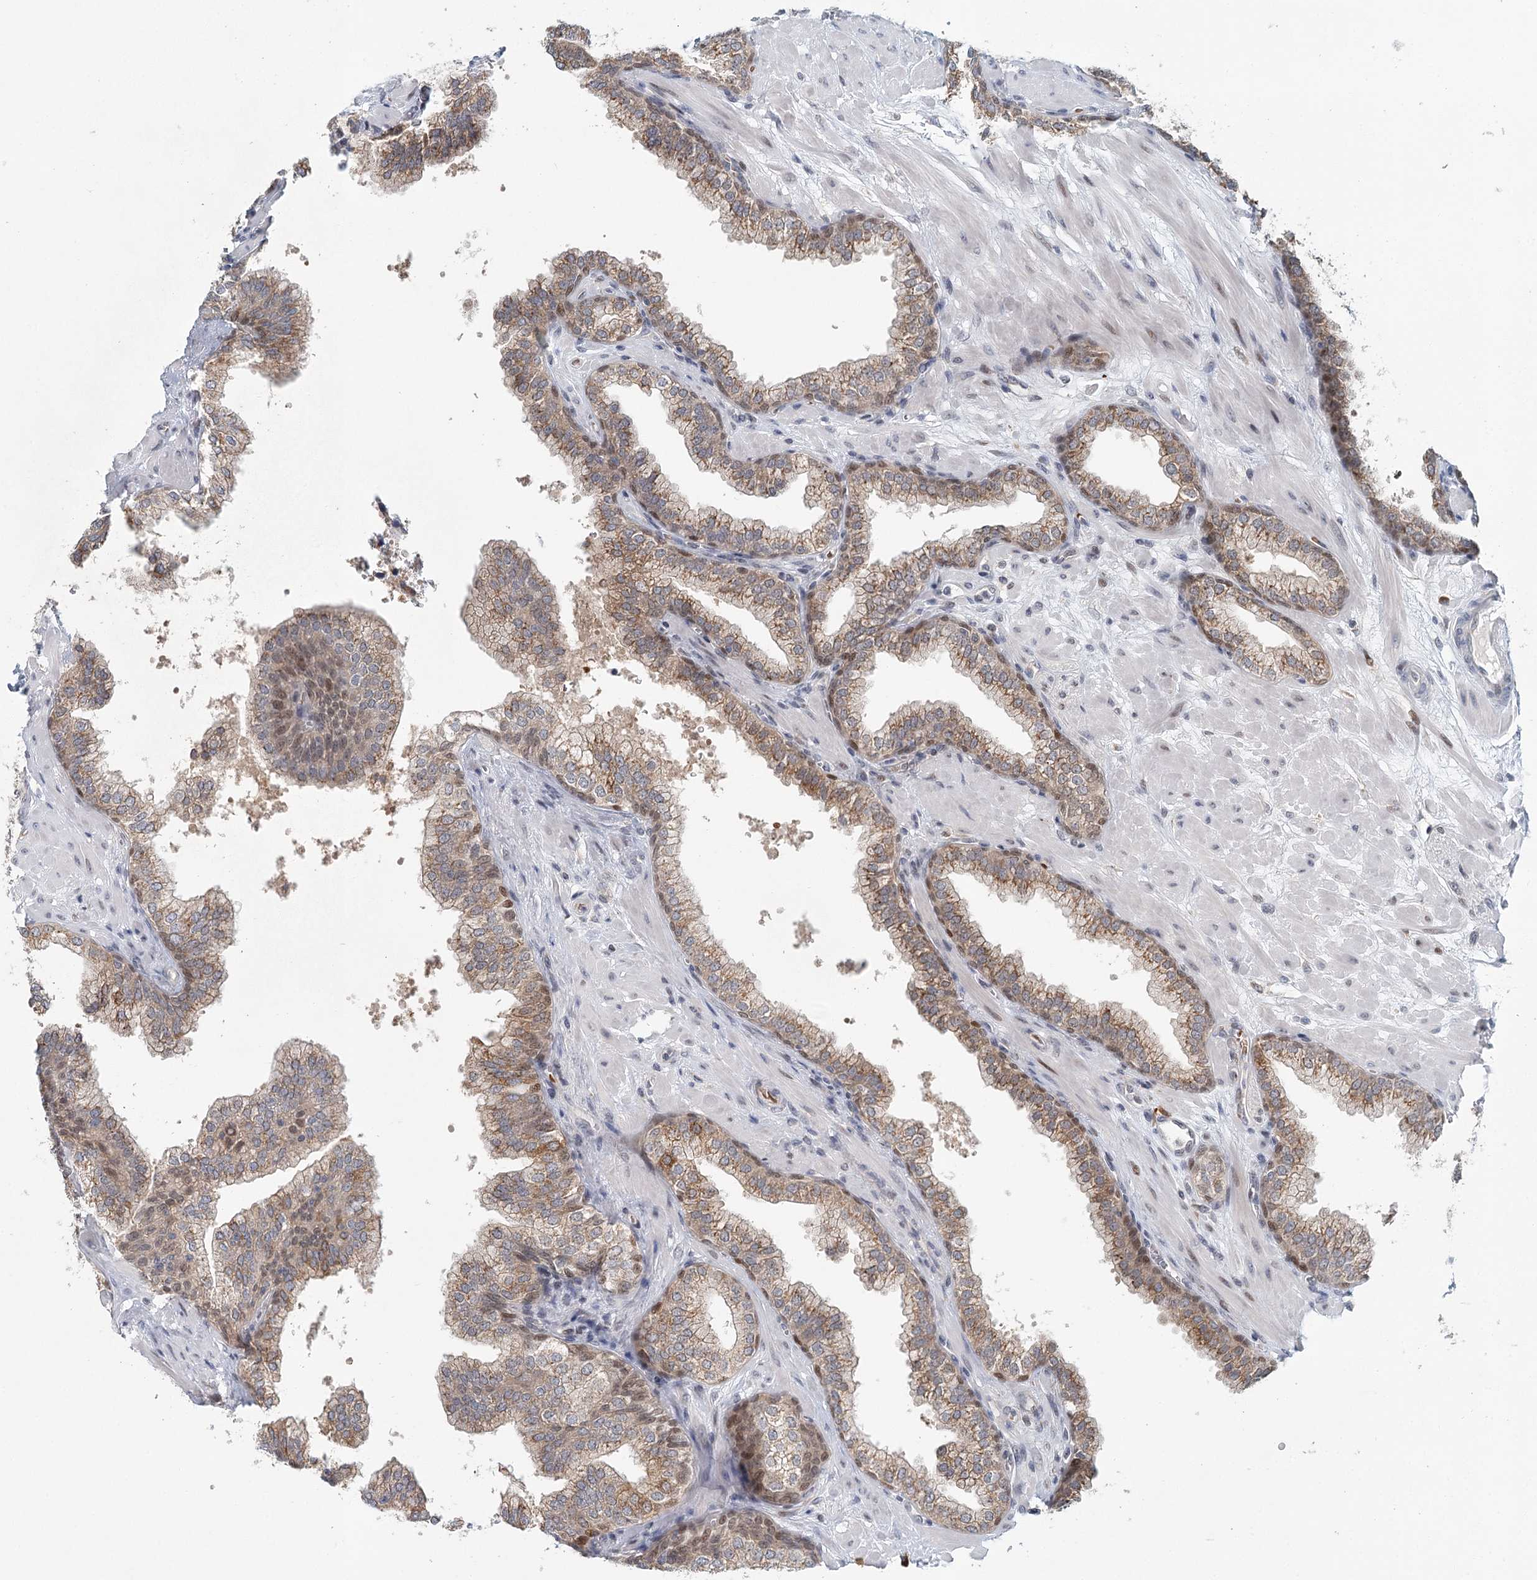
{"staining": {"intensity": "moderate", "quantity": ">75%", "location": "cytoplasmic/membranous"}, "tissue": "prostate", "cell_type": "Glandular cells", "image_type": "normal", "snomed": [{"axis": "morphology", "description": "Normal tissue, NOS"}, {"axis": "topography", "description": "Prostate"}], "caption": "A medium amount of moderate cytoplasmic/membranous positivity is present in about >75% of glandular cells in benign prostate.", "gene": "ADK", "patient": {"sex": "male", "age": 60}}